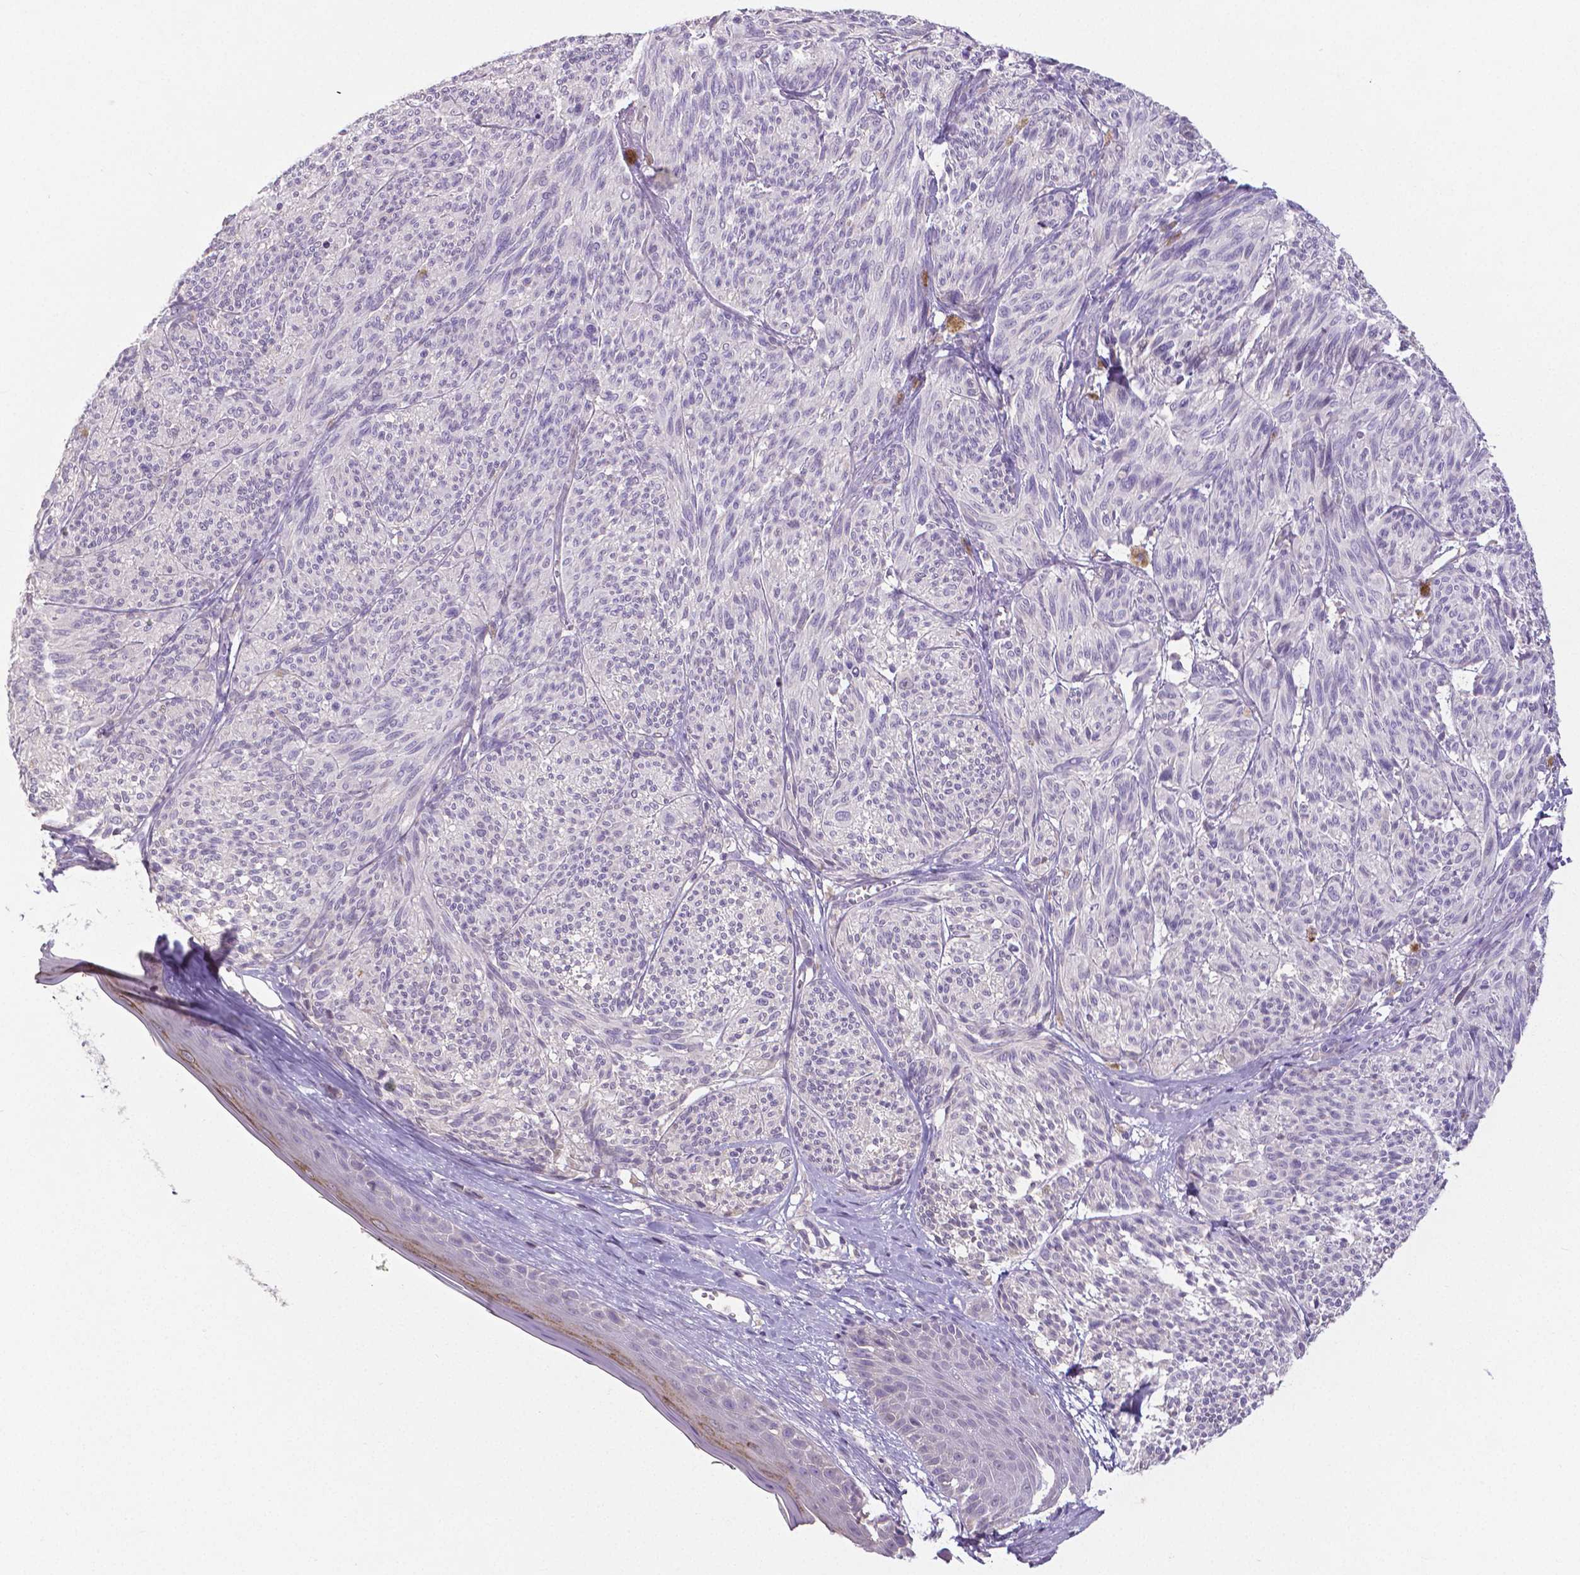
{"staining": {"intensity": "negative", "quantity": "none", "location": "none"}, "tissue": "melanoma", "cell_type": "Tumor cells", "image_type": "cancer", "snomed": [{"axis": "morphology", "description": "Malignant melanoma, NOS"}, {"axis": "topography", "description": "Skin"}], "caption": "Immunohistochemistry of human malignant melanoma displays no expression in tumor cells.", "gene": "CRMP1", "patient": {"sex": "male", "age": 79}}